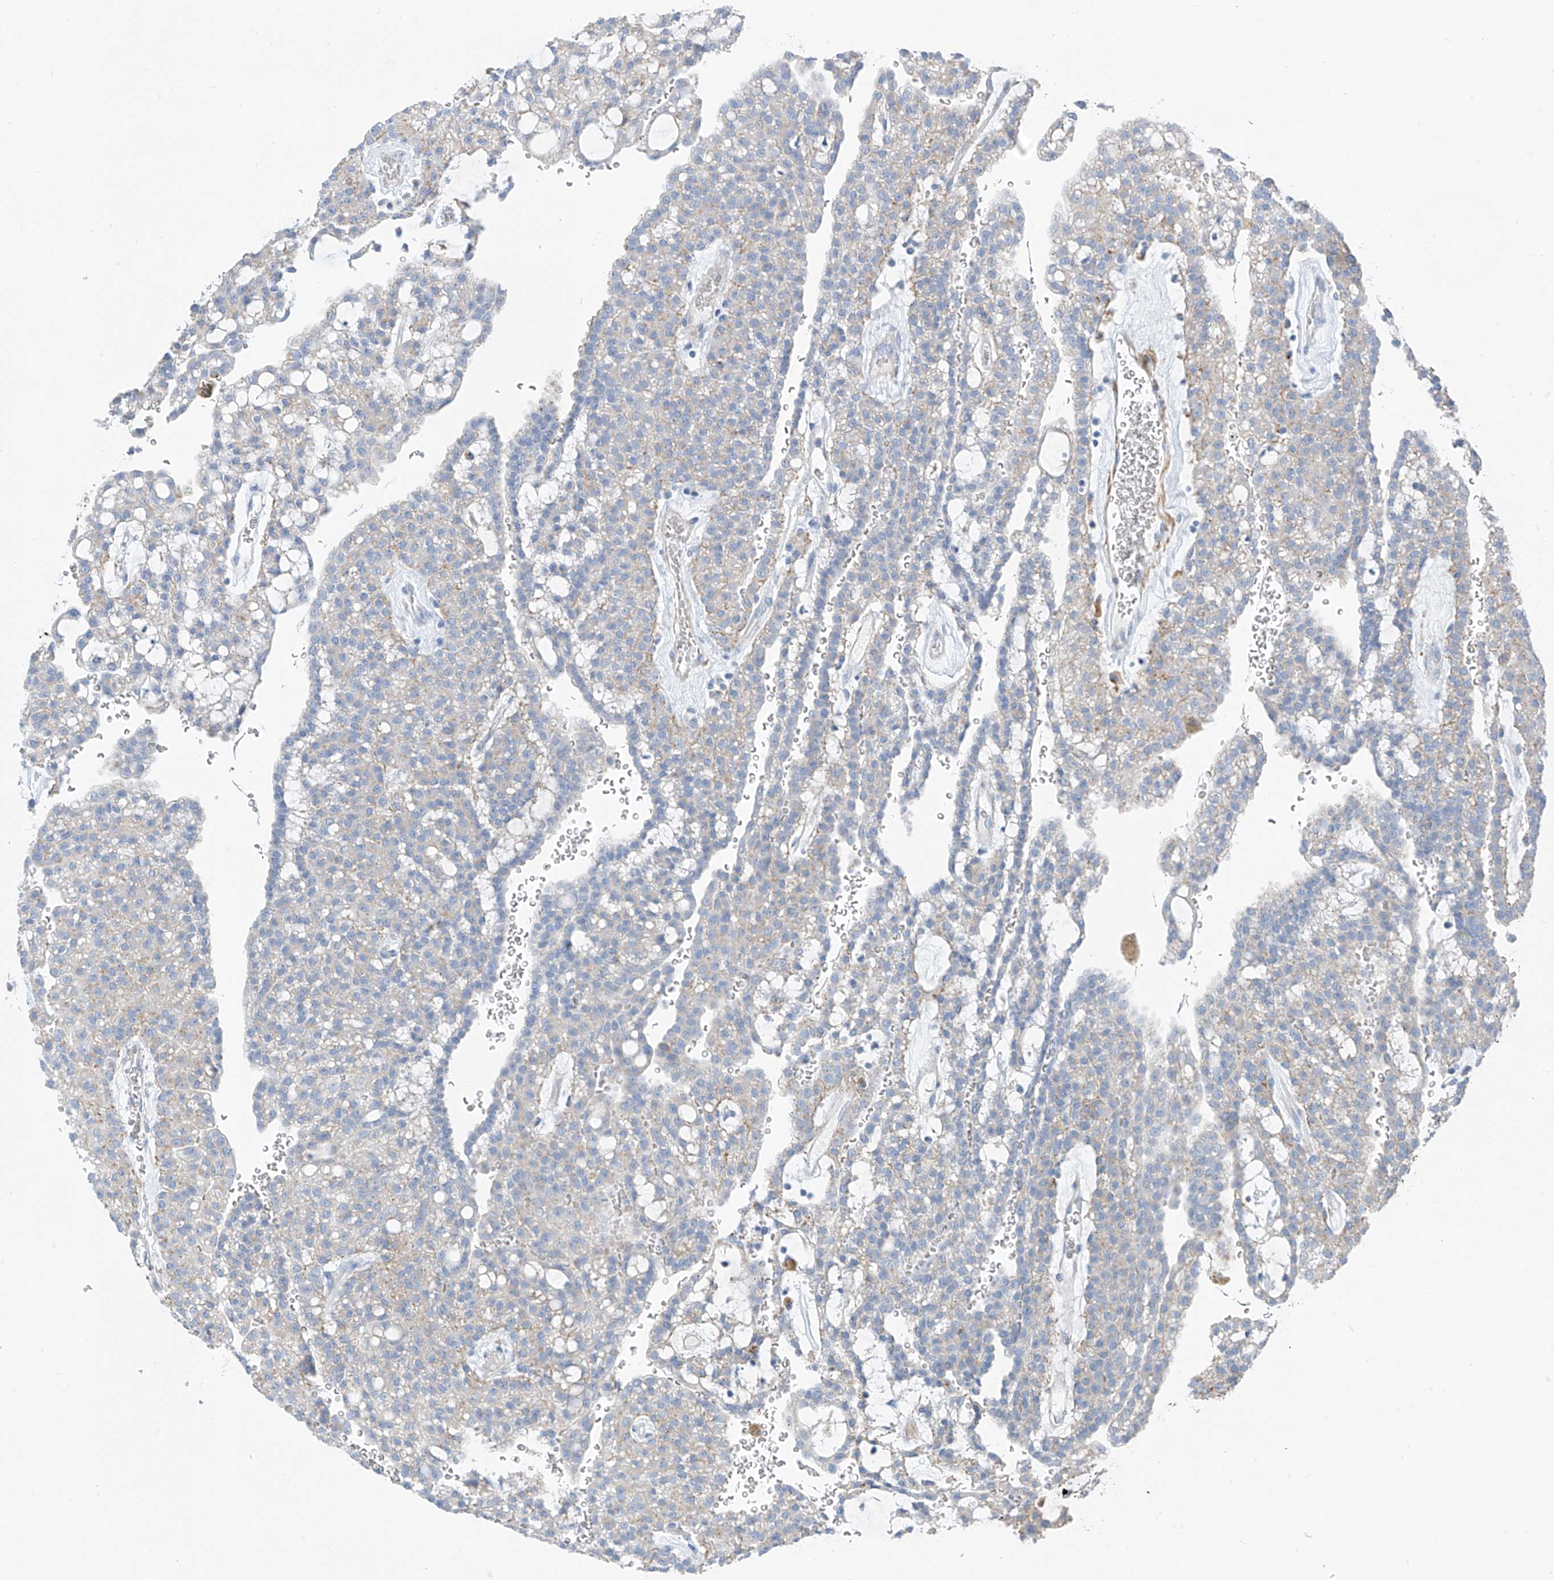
{"staining": {"intensity": "negative", "quantity": "none", "location": "none"}, "tissue": "renal cancer", "cell_type": "Tumor cells", "image_type": "cancer", "snomed": [{"axis": "morphology", "description": "Adenocarcinoma, NOS"}, {"axis": "topography", "description": "Kidney"}], "caption": "IHC micrograph of neoplastic tissue: renal cancer stained with DAB reveals no significant protein positivity in tumor cells.", "gene": "GLMP", "patient": {"sex": "male", "age": 63}}